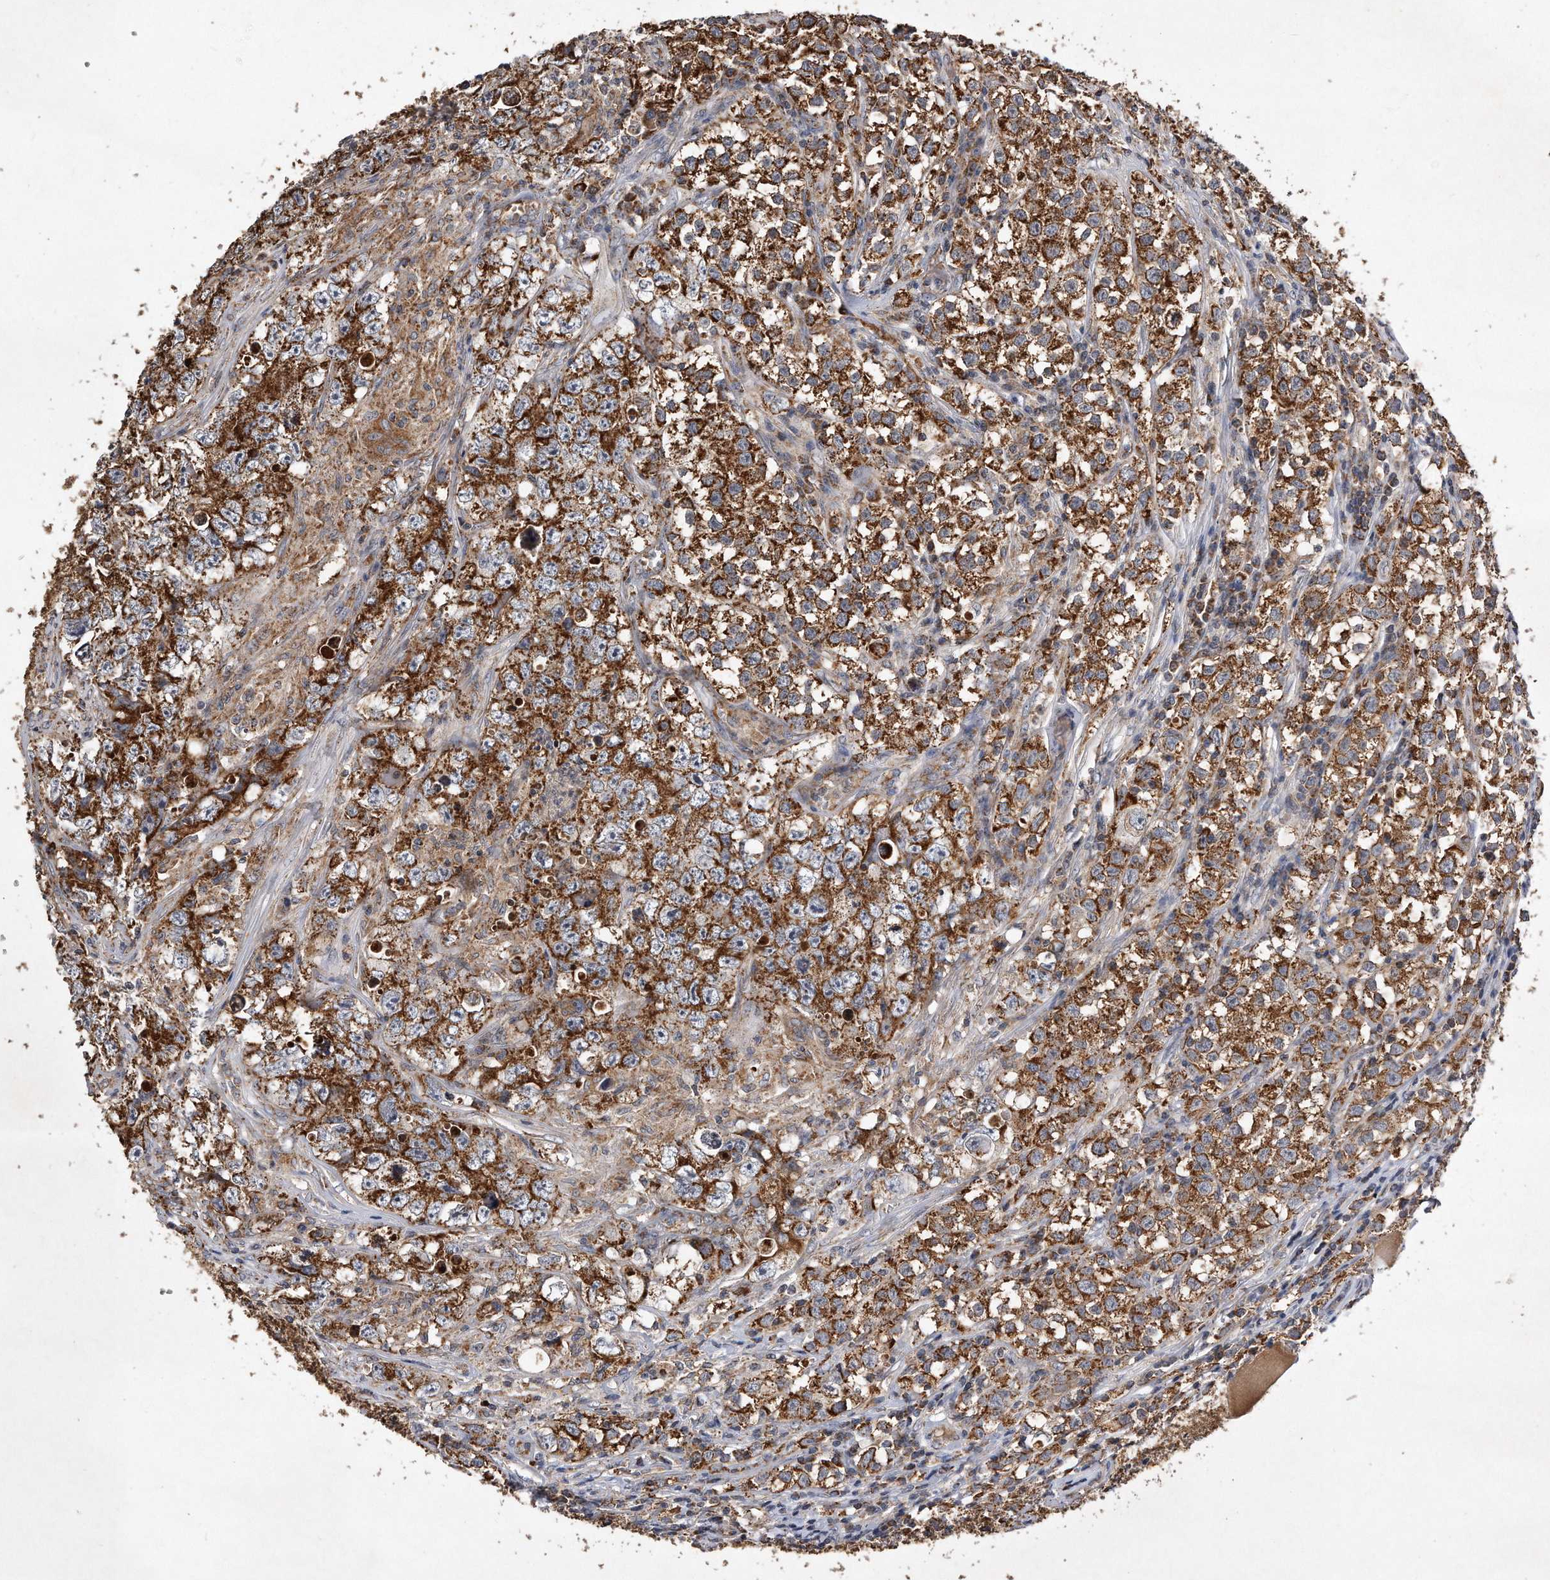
{"staining": {"intensity": "moderate", "quantity": ">75%", "location": "cytoplasmic/membranous"}, "tissue": "testis cancer", "cell_type": "Tumor cells", "image_type": "cancer", "snomed": [{"axis": "morphology", "description": "Seminoma, NOS"}, {"axis": "morphology", "description": "Carcinoma, Embryonal, NOS"}, {"axis": "topography", "description": "Testis"}], "caption": "DAB immunohistochemical staining of human testis cancer exhibits moderate cytoplasmic/membranous protein positivity in about >75% of tumor cells.", "gene": "PPP5C", "patient": {"sex": "male", "age": 43}}